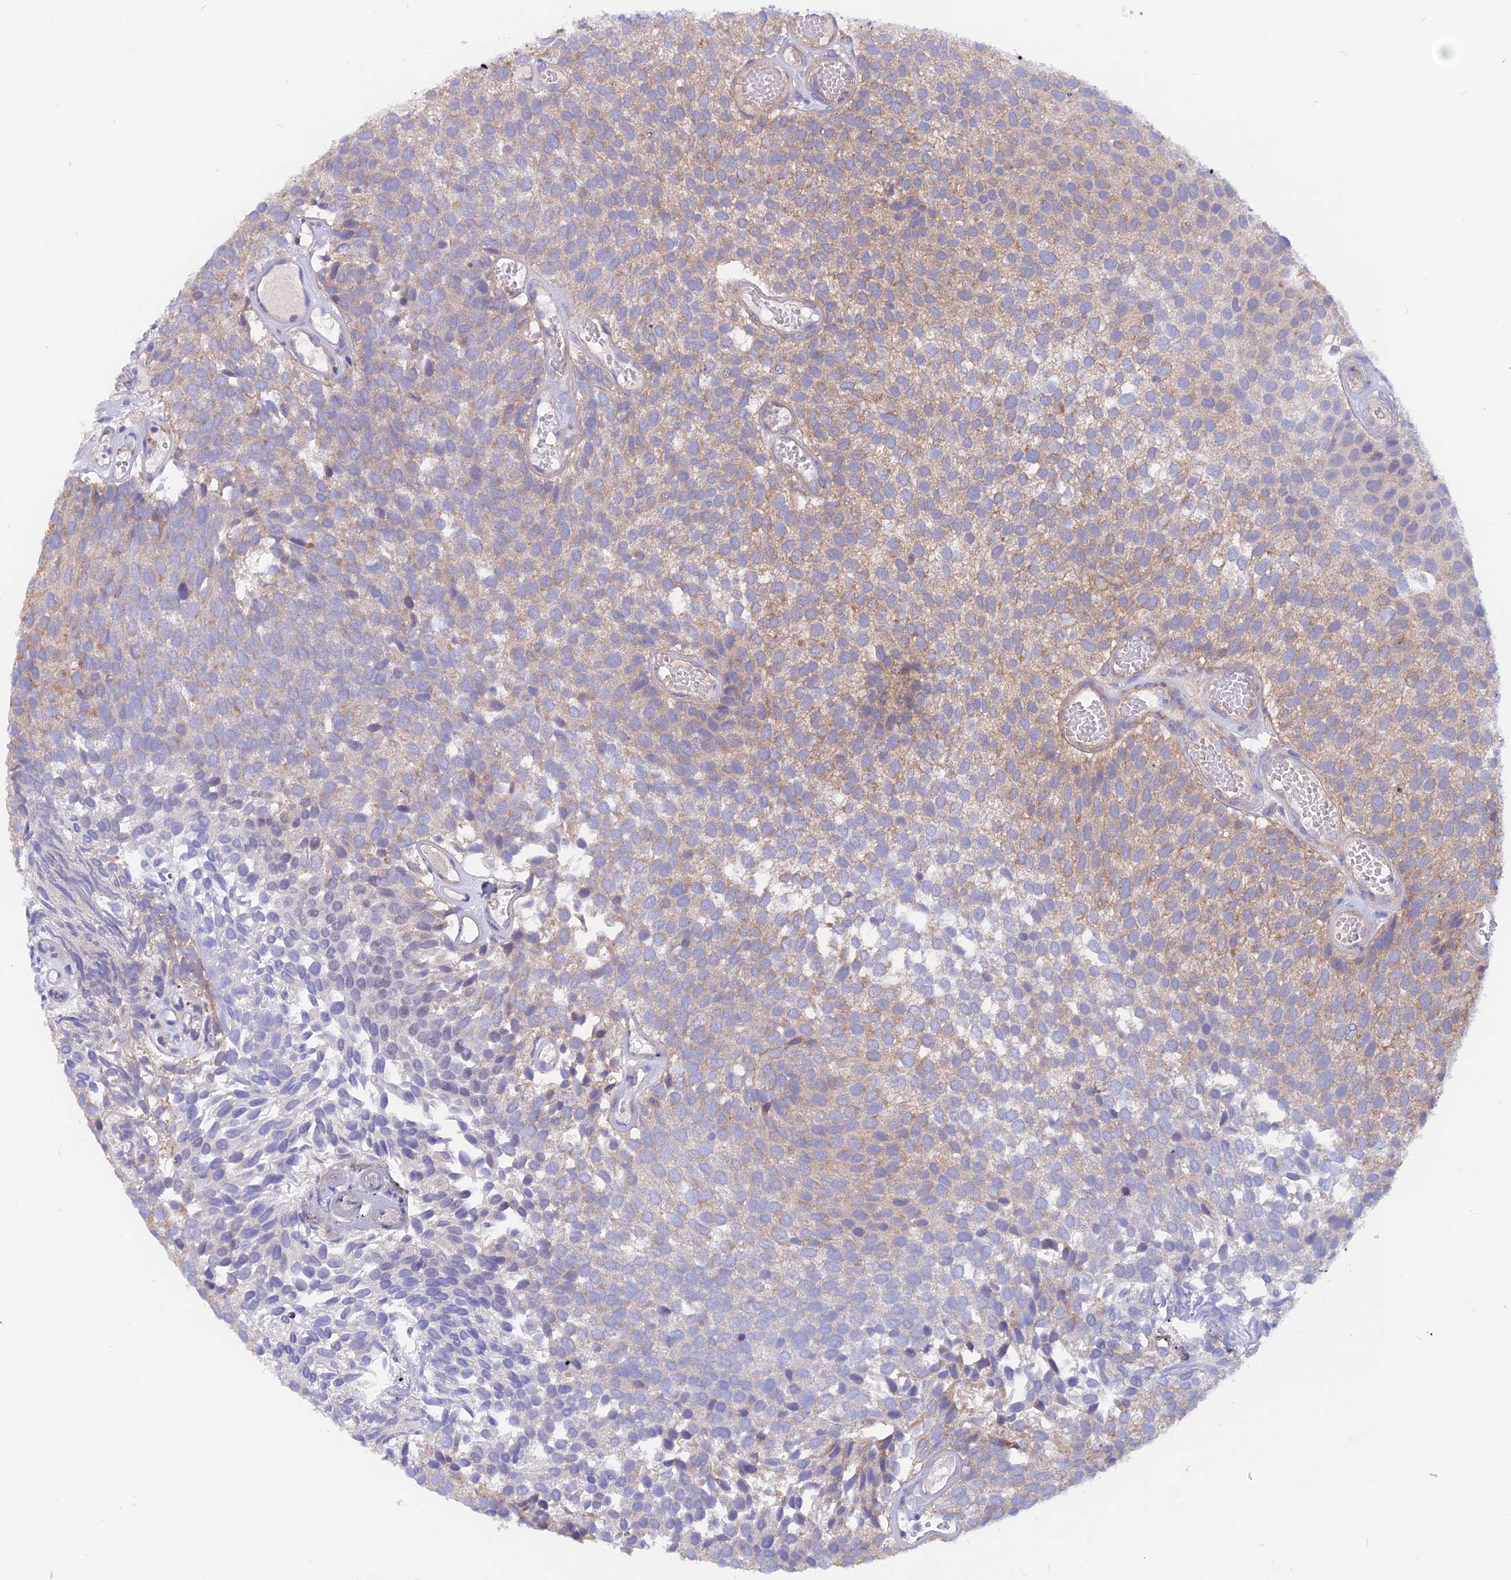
{"staining": {"intensity": "moderate", "quantity": "25%-75%", "location": "cytoplasmic/membranous"}, "tissue": "urothelial cancer", "cell_type": "Tumor cells", "image_type": "cancer", "snomed": [{"axis": "morphology", "description": "Urothelial carcinoma, Low grade"}, {"axis": "topography", "description": "Urinary bladder"}], "caption": "The immunohistochemical stain highlights moderate cytoplasmic/membranous staining in tumor cells of urothelial cancer tissue.", "gene": "HYCC1", "patient": {"sex": "male", "age": 89}}